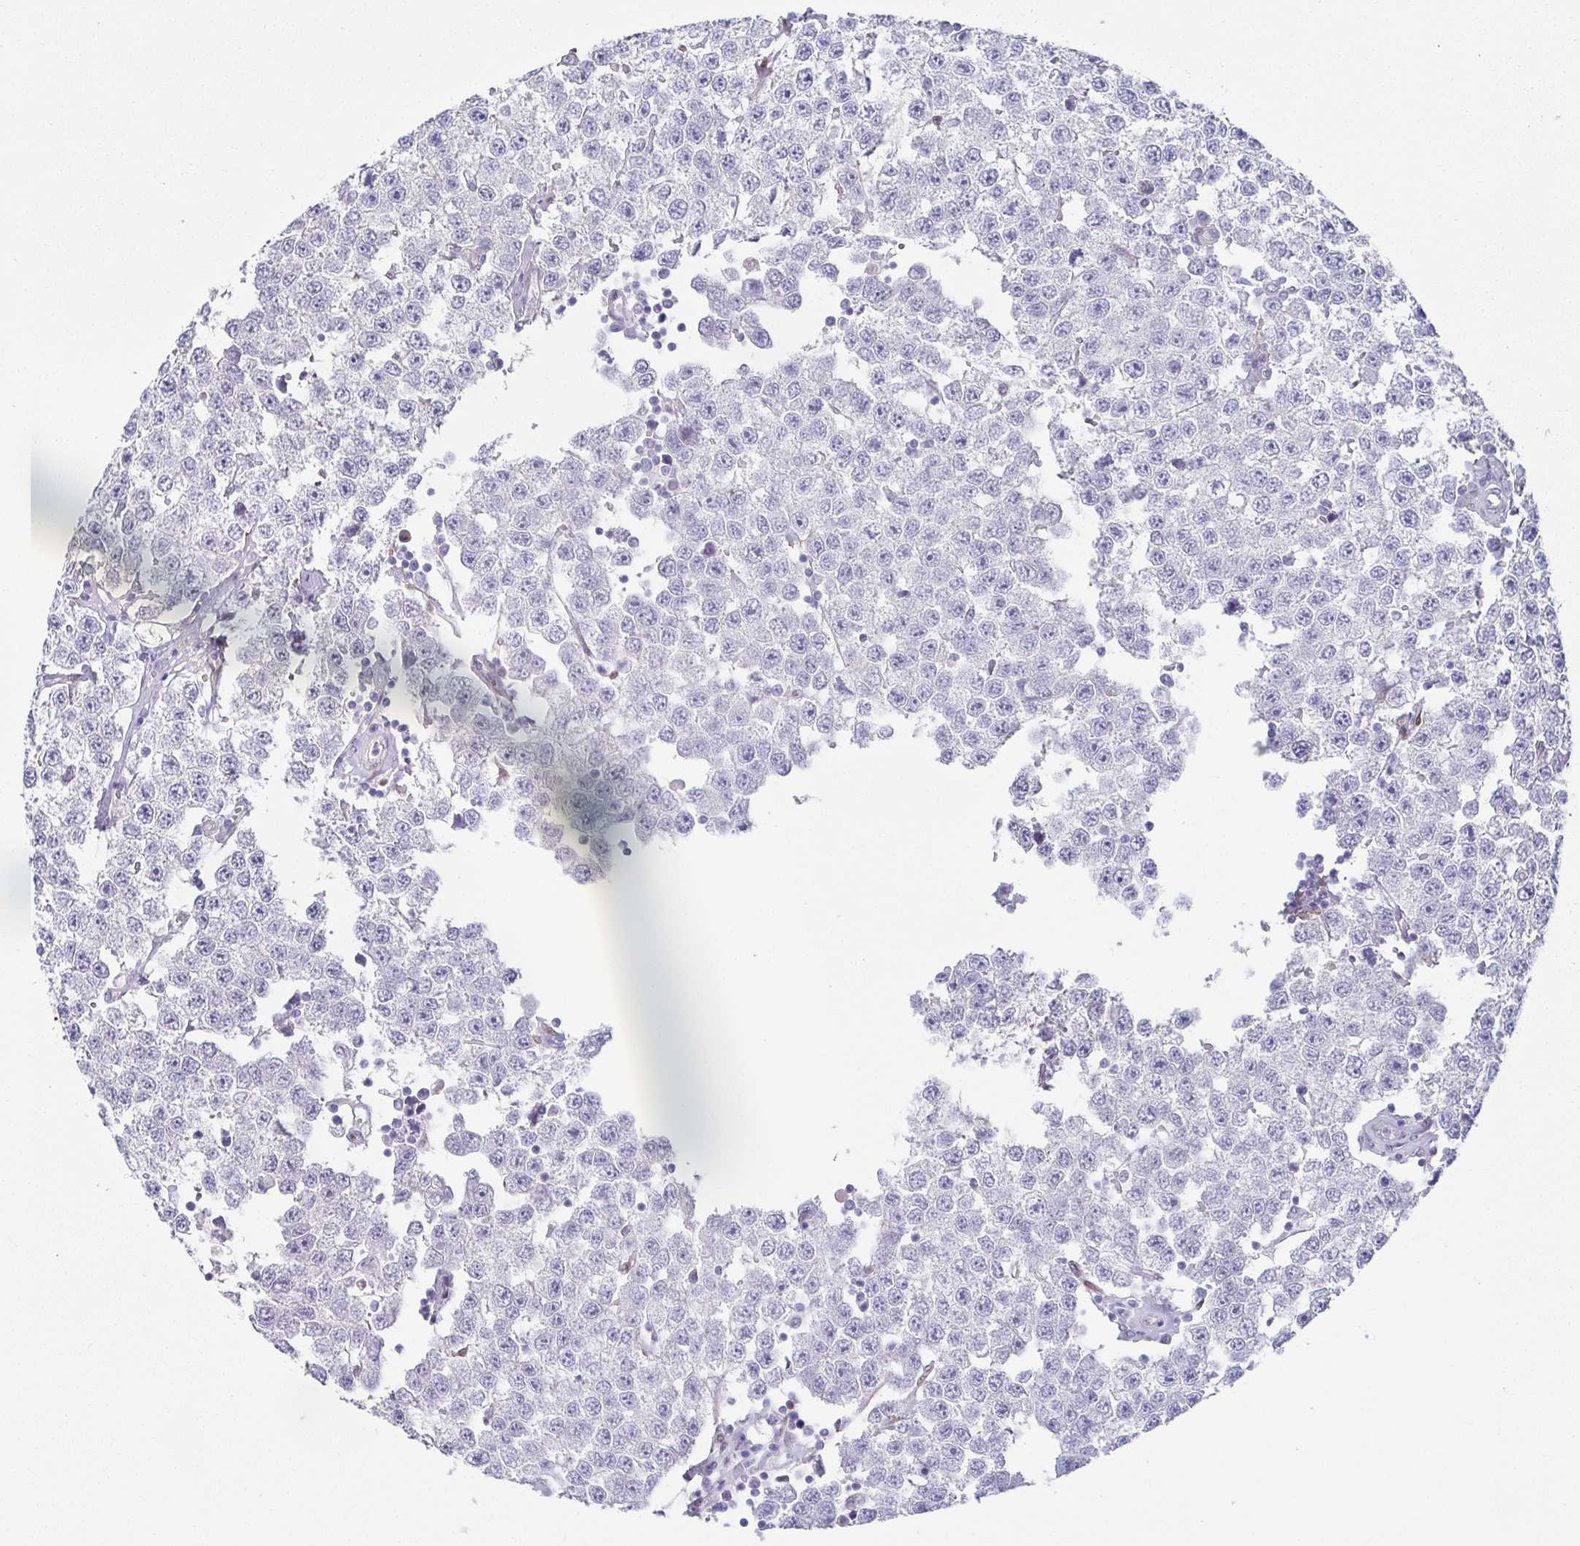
{"staining": {"intensity": "negative", "quantity": "none", "location": "none"}, "tissue": "testis cancer", "cell_type": "Tumor cells", "image_type": "cancer", "snomed": [{"axis": "morphology", "description": "Seminoma, NOS"}, {"axis": "topography", "description": "Testis"}], "caption": "Seminoma (testis) stained for a protein using IHC displays no expression tumor cells.", "gene": "RBP1", "patient": {"sex": "male", "age": 34}}